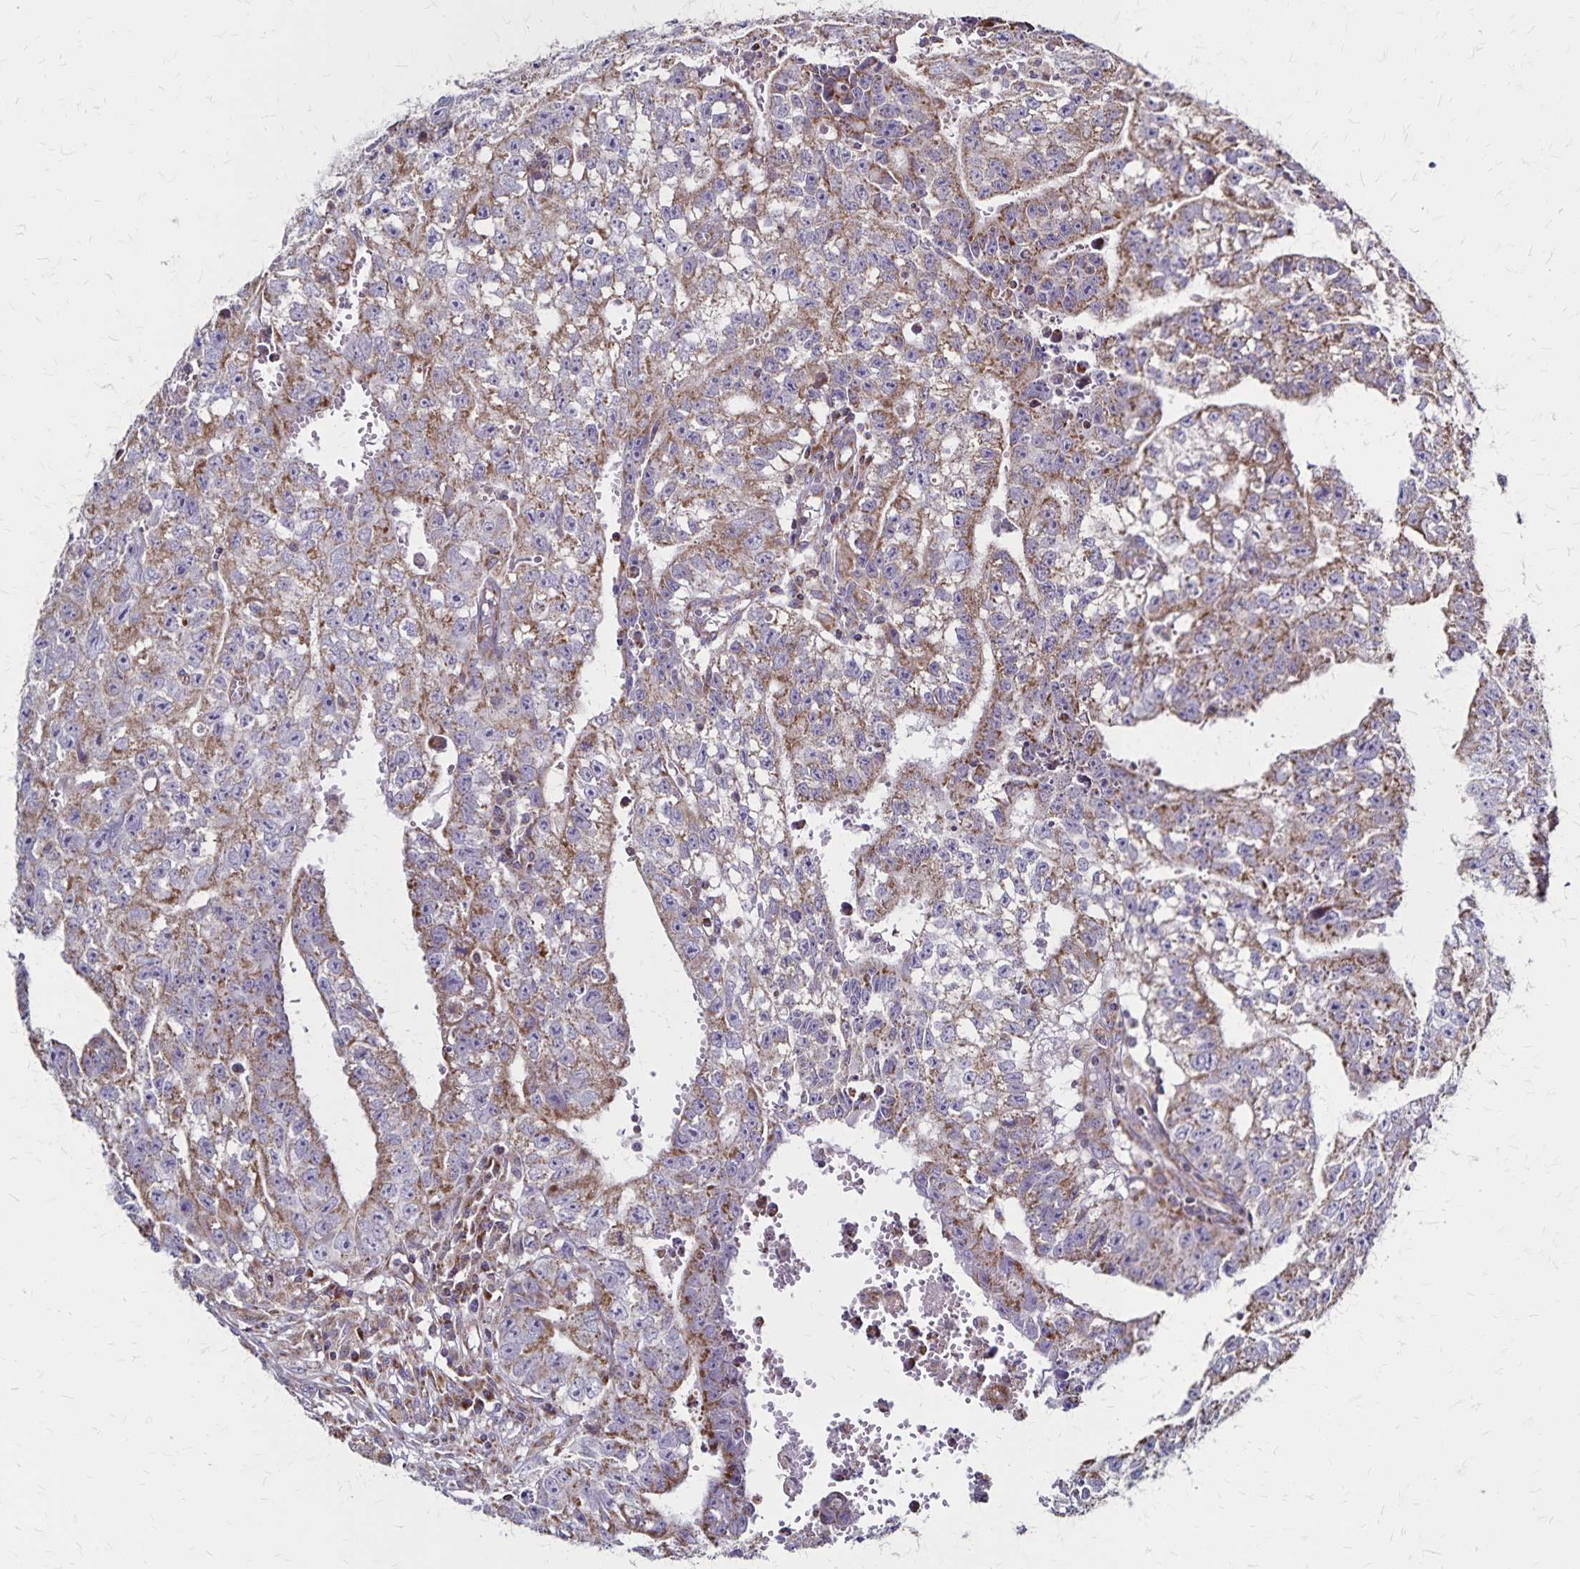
{"staining": {"intensity": "weak", "quantity": "25%-75%", "location": "cytoplasmic/membranous"}, "tissue": "testis cancer", "cell_type": "Tumor cells", "image_type": "cancer", "snomed": [{"axis": "morphology", "description": "Carcinoma, Embryonal, NOS"}, {"axis": "morphology", "description": "Teratoma, malignant, NOS"}, {"axis": "topography", "description": "Testis"}], "caption": "This micrograph displays testis cancer (malignant teratoma) stained with immunohistochemistry to label a protein in brown. The cytoplasmic/membranous of tumor cells show weak positivity for the protein. Nuclei are counter-stained blue.", "gene": "NFS1", "patient": {"sex": "male", "age": 24}}